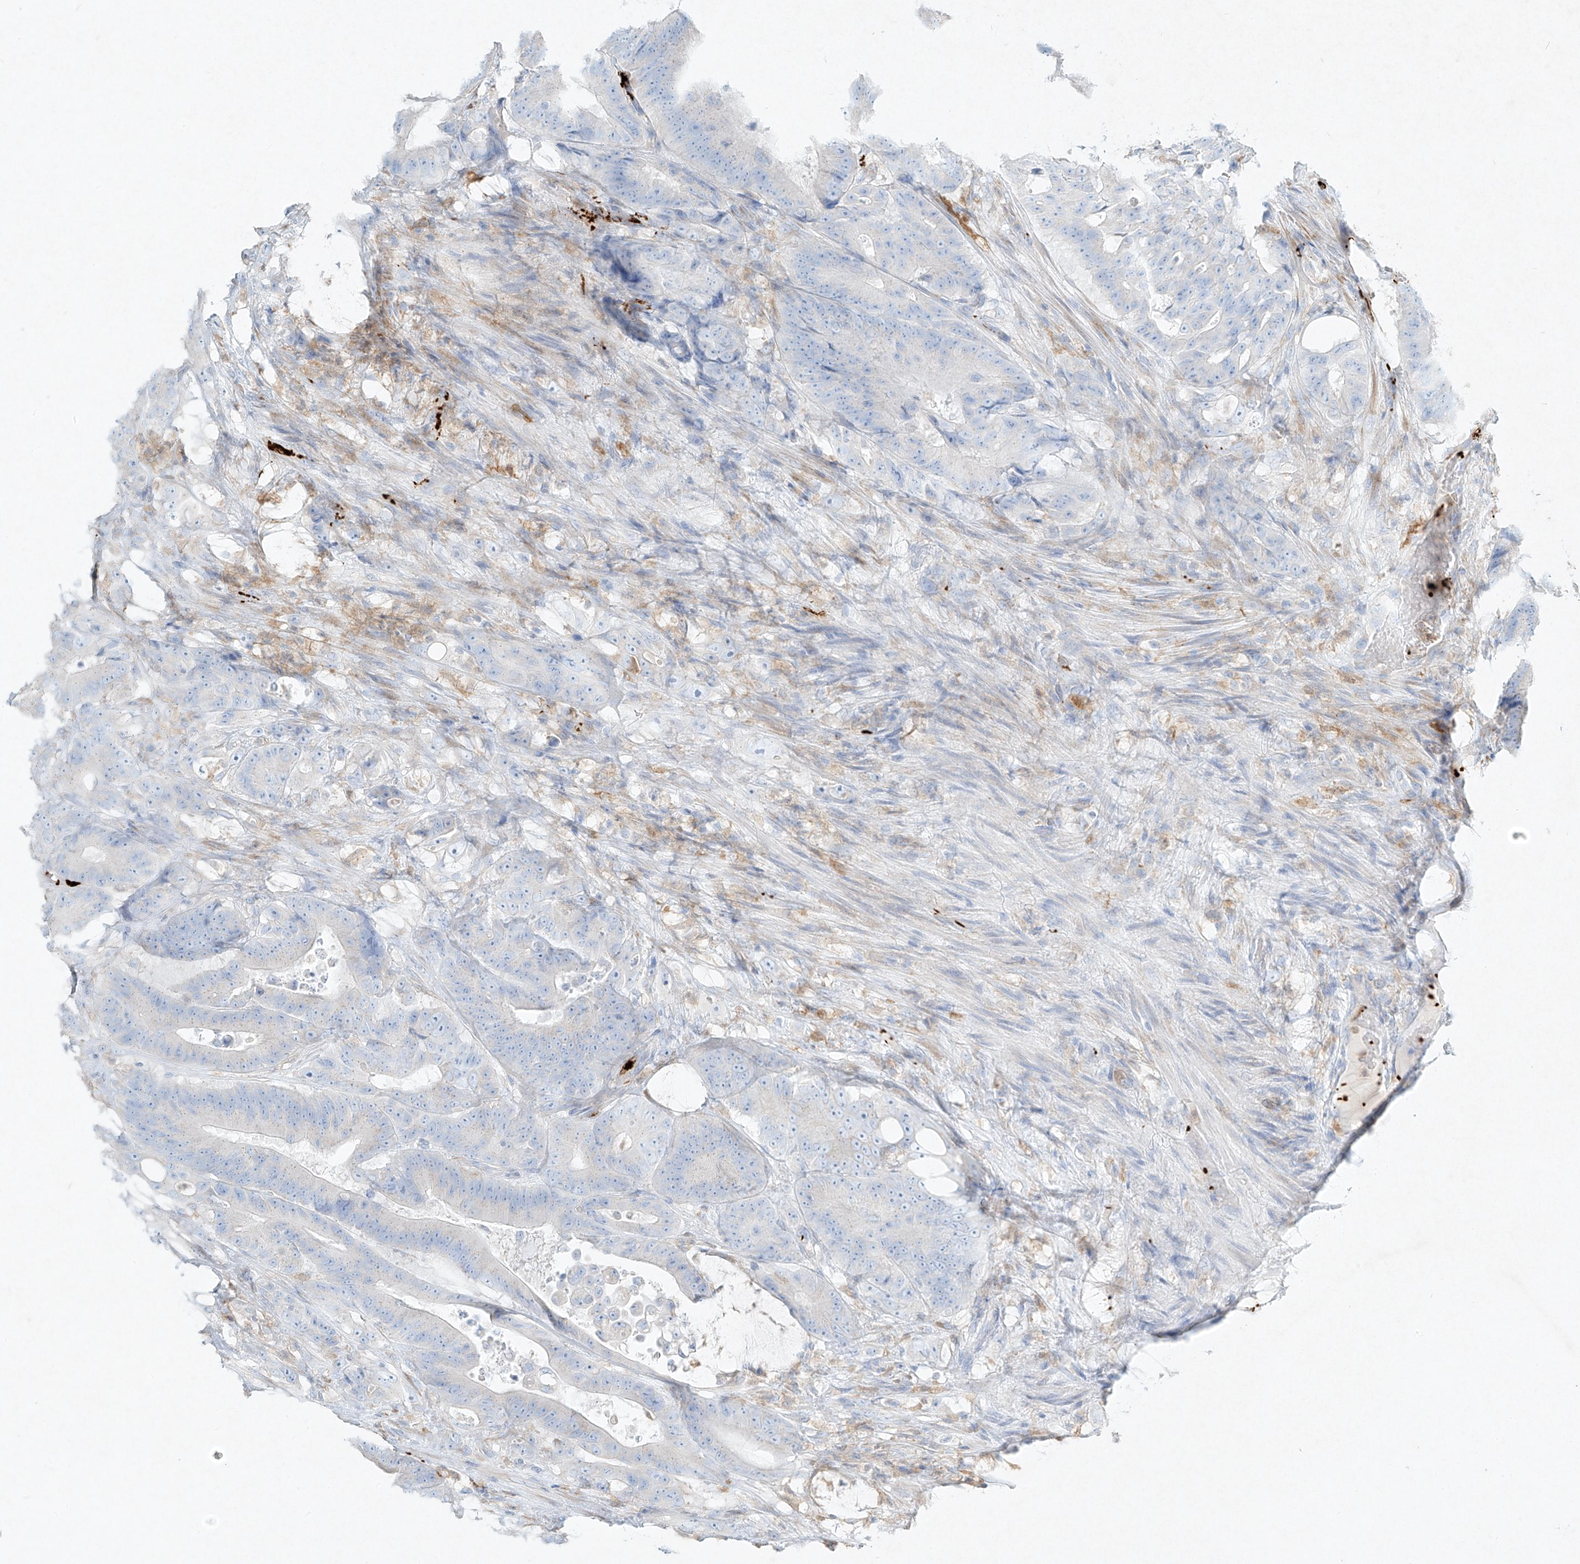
{"staining": {"intensity": "negative", "quantity": "none", "location": "none"}, "tissue": "colorectal cancer", "cell_type": "Tumor cells", "image_type": "cancer", "snomed": [{"axis": "morphology", "description": "Adenocarcinoma, NOS"}, {"axis": "topography", "description": "Colon"}], "caption": "Histopathology image shows no significant protein staining in tumor cells of colorectal cancer.", "gene": "PLEK", "patient": {"sex": "male", "age": 83}}